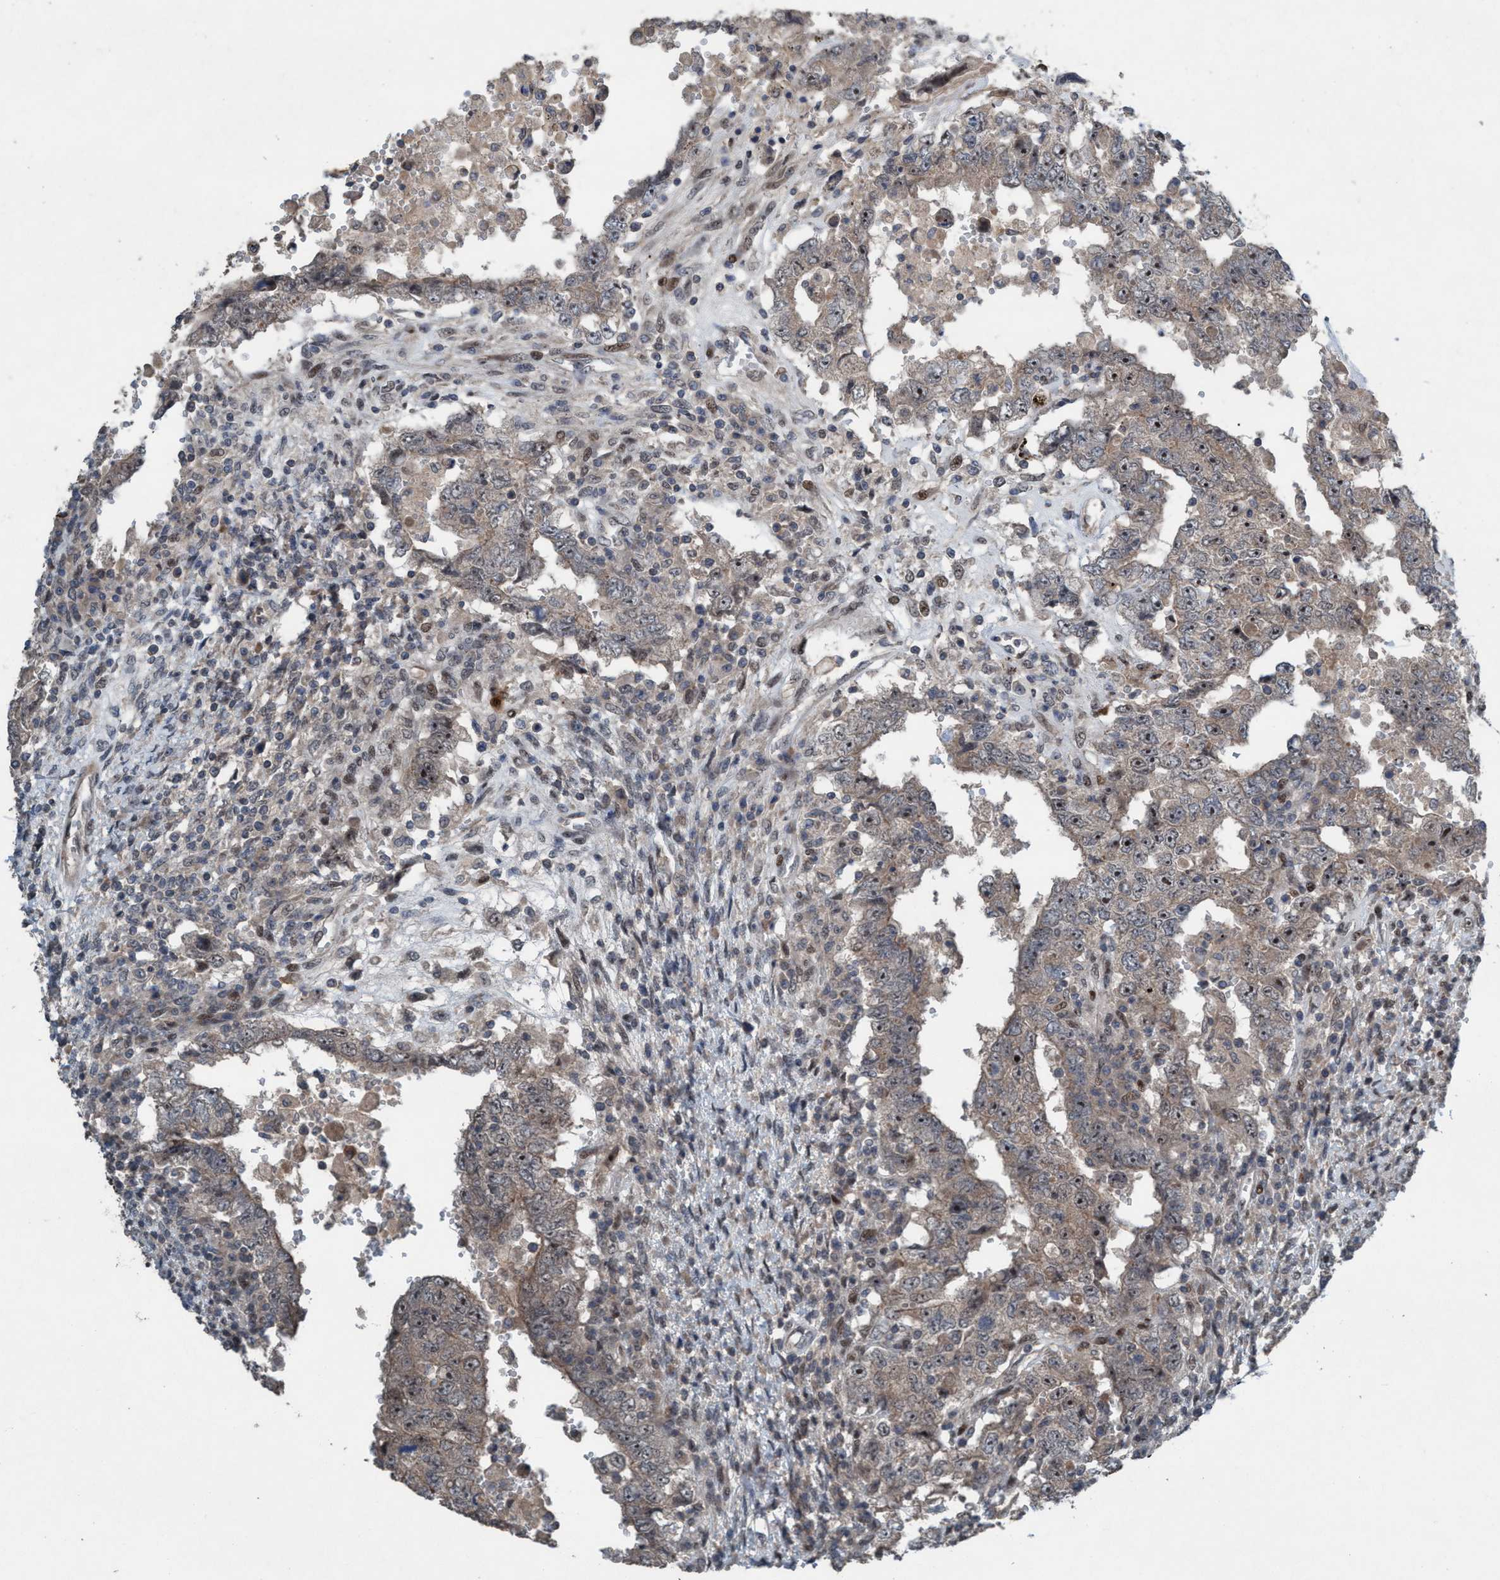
{"staining": {"intensity": "weak", "quantity": "25%-75%", "location": "nuclear"}, "tissue": "testis cancer", "cell_type": "Tumor cells", "image_type": "cancer", "snomed": [{"axis": "morphology", "description": "Carcinoma, Embryonal, NOS"}, {"axis": "topography", "description": "Testis"}], "caption": "Testis embryonal carcinoma stained with a brown dye reveals weak nuclear positive staining in approximately 25%-75% of tumor cells.", "gene": "NISCH", "patient": {"sex": "male", "age": 26}}